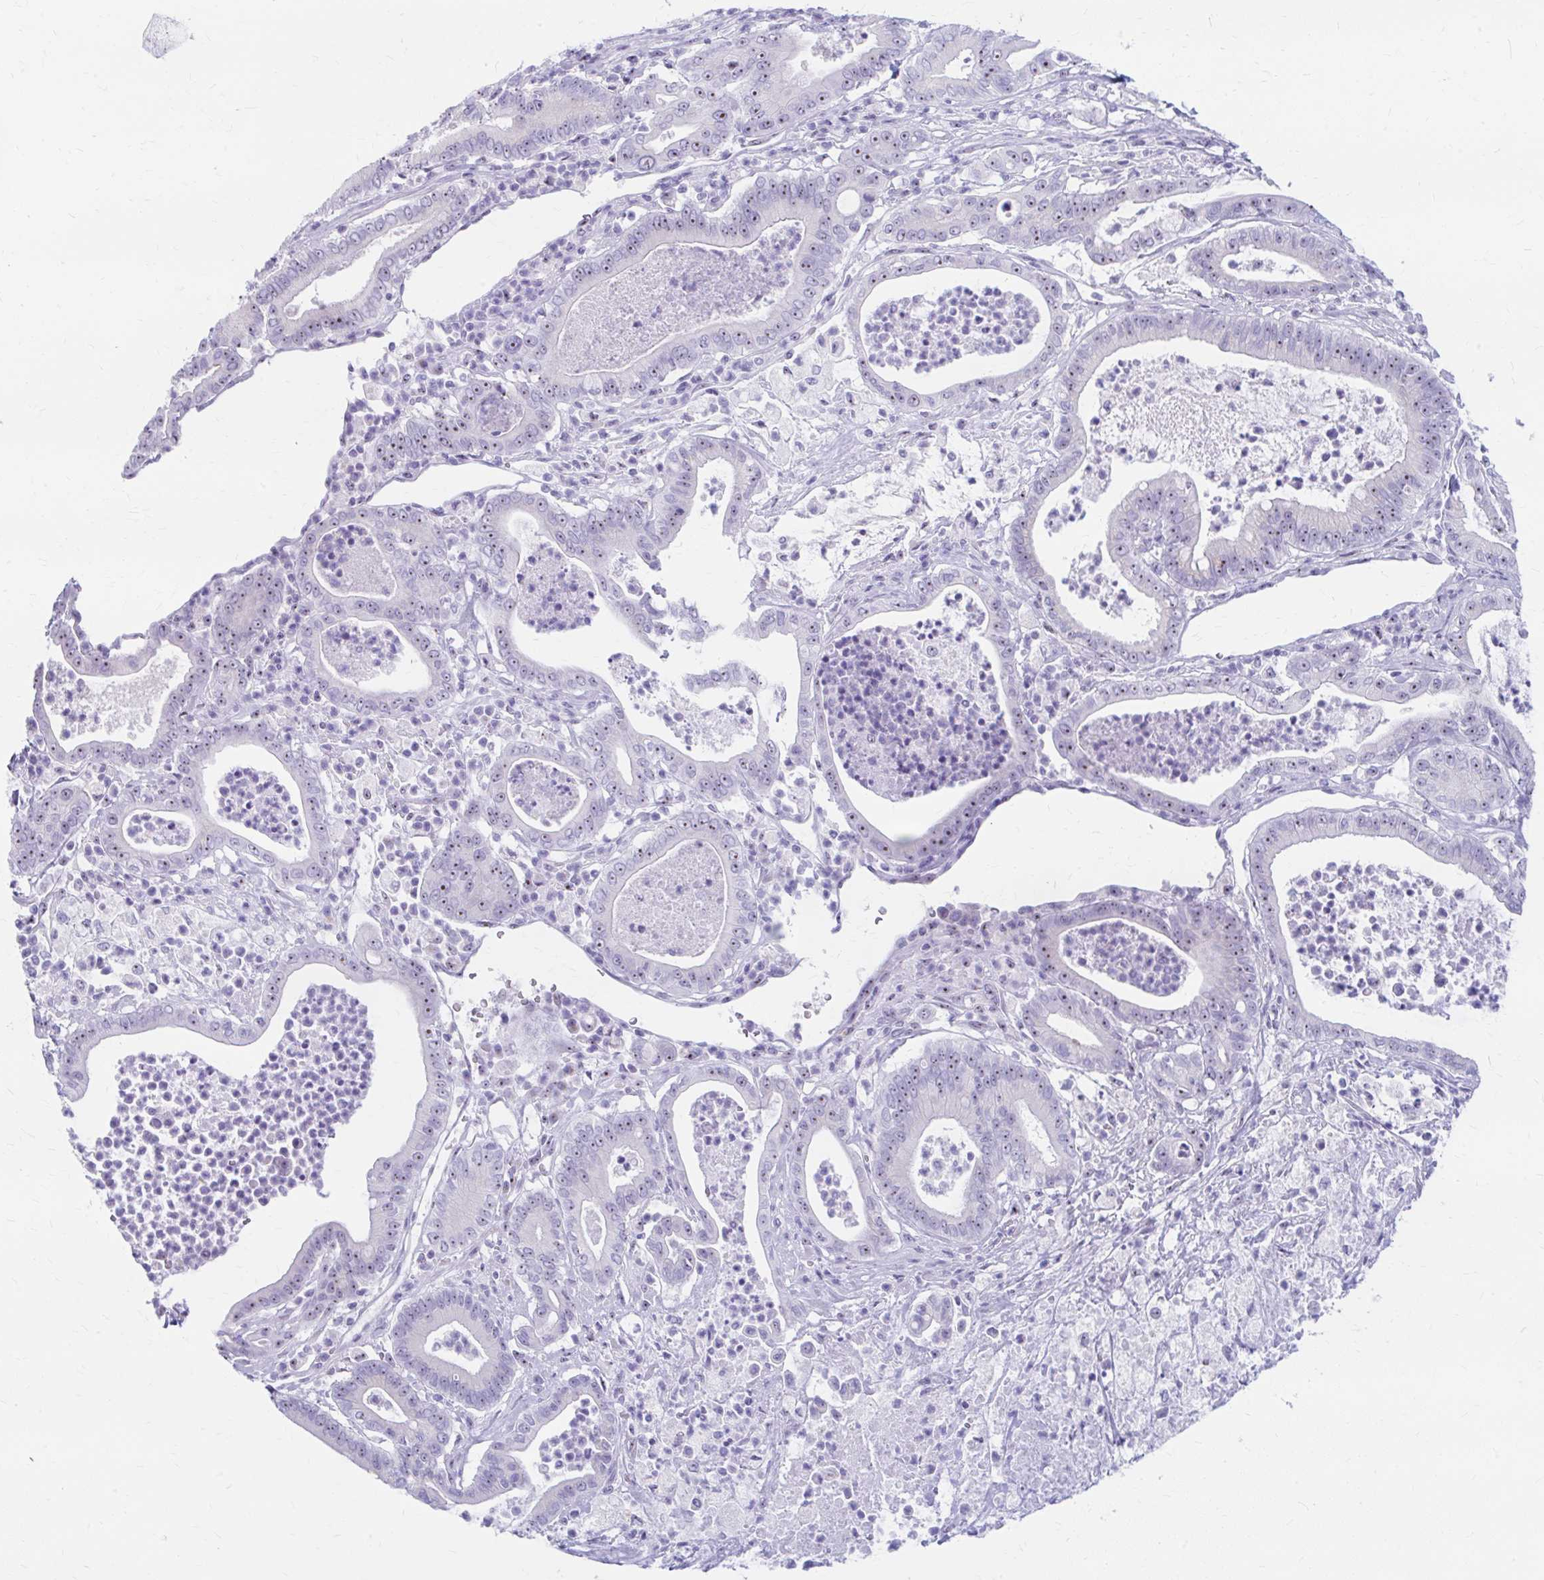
{"staining": {"intensity": "moderate", "quantity": "25%-75%", "location": "nuclear"}, "tissue": "pancreatic cancer", "cell_type": "Tumor cells", "image_type": "cancer", "snomed": [{"axis": "morphology", "description": "Adenocarcinoma, NOS"}, {"axis": "topography", "description": "Pancreas"}], "caption": "An immunohistochemistry (IHC) histopathology image of tumor tissue is shown. Protein staining in brown shows moderate nuclear positivity in pancreatic cancer (adenocarcinoma) within tumor cells. (brown staining indicates protein expression, while blue staining denotes nuclei).", "gene": "FTSJ3", "patient": {"sex": "male", "age": 71}}